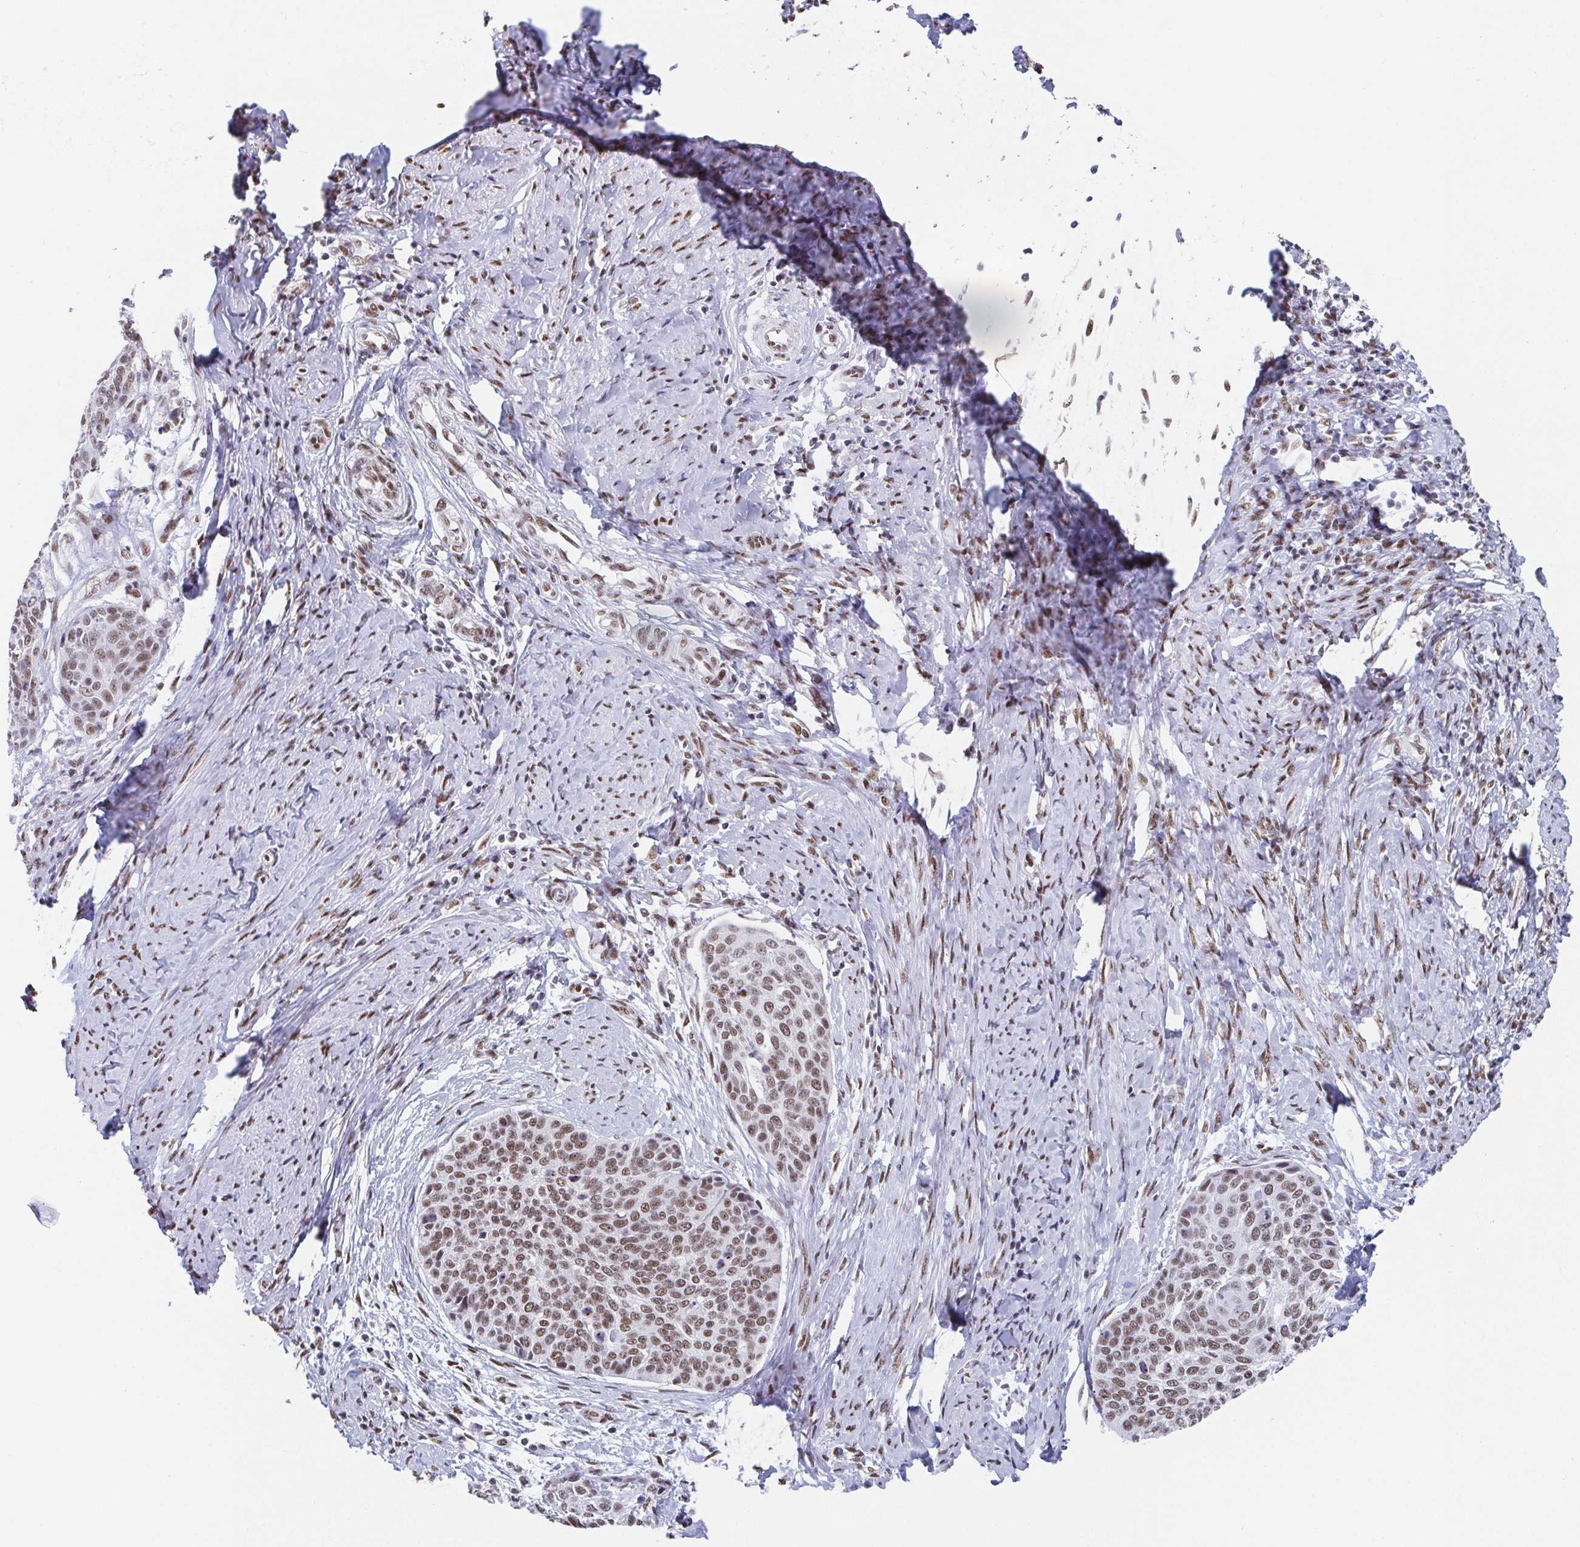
{"staining": {"intensity": "negative", "quantity": "none", "location": "none"}, "tissue": "cervical cancer", "cell_type": "Tumor cells", "image_type": "cancer", "snomed": [{"axis": "morphology", "description": "Squamous cell carcinoma, NOS"}, {"axis": "topography", "description": "Cervix"}], "caption": "IHC micrograph of neoplastic tissue: human cervical cancer (squamous cell carcinoma) stained with DAB (3,3'-diaminobenzidine) demonstrates no significant protein positivity in tumor cells.", "gene": "SLC7A10", "patient": {"sex": "female", "age": 69}}